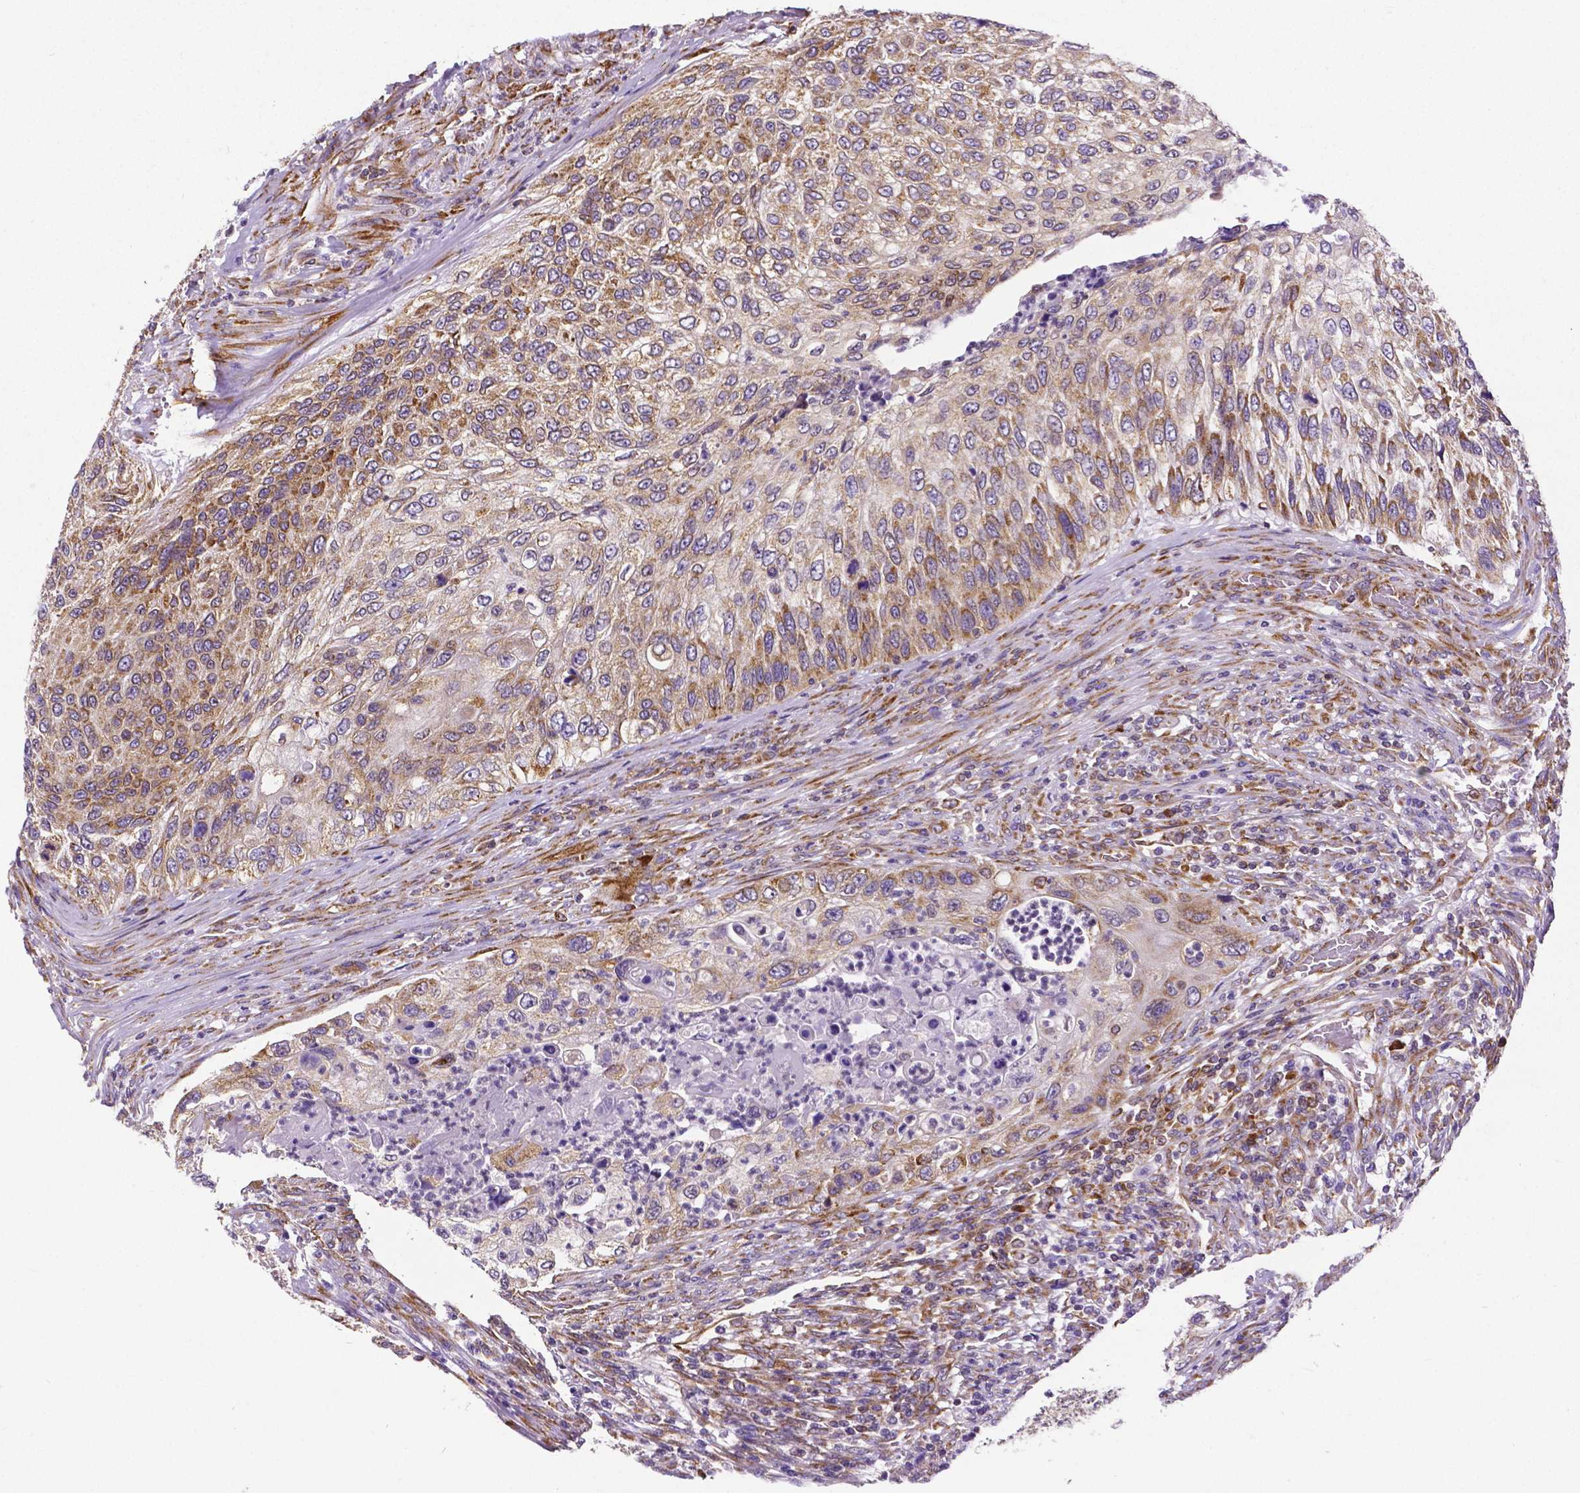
{"staining": {"intensity": "moderate", "quantity": ">75%", "location": "cytoplasmic/membranous"}, "tissue": "urothelial cancer", "cell_type": "Tumor cells", "image_type": "cancer", "snomed": [{"axis": "morphology", "description": "Urothelial carcinoma, High grade"}, {"axis": "topography", "description": "Urinary bladder"}], "caption": "A micrograph of human urothelial cancer stained for a protein demonstrates moderate cytoplasmic/membranous brown staining in tumor cells.", "gene": "MTDH", "patient": {"sex": "female", "age": 60}}